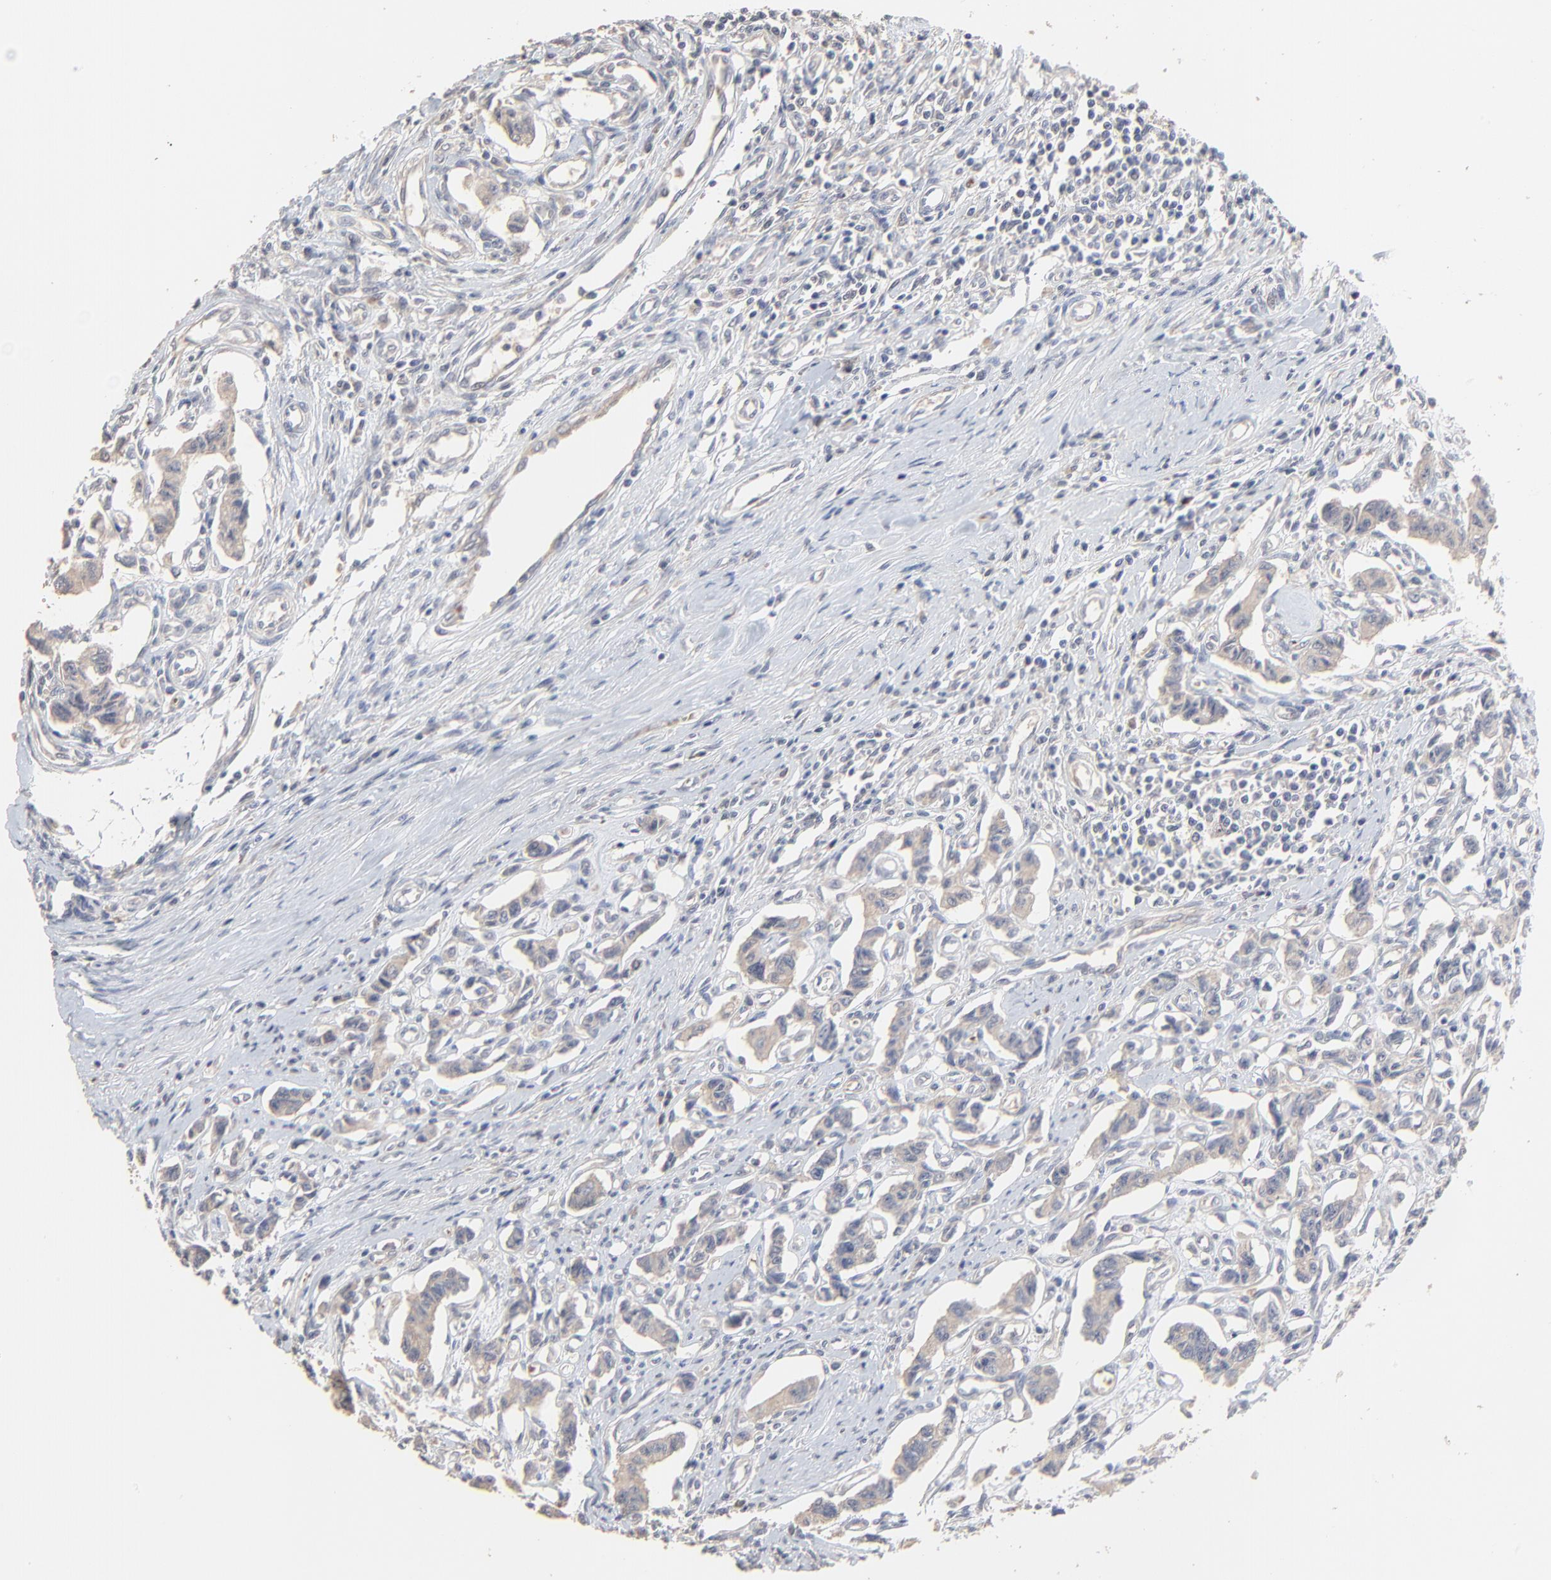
{"staining": {"intensity": "weak", "quantity": ">75%", "location": "cytoplasmic/membranous"}, "tissue": "renal cancer", "cell_type": "Tumor cells", "image_type": "cancer", "snomed": [{"axis": "morphology", "description": "Carcinoid, malignant, NOS"}, {"axis": "topography", "description": "Kidney"}], "caption": "DAB (3,3'-diaminobenzidine) immunohistochemical staining of renal malignant carcinoid displays weak cytoplasmic/membranous protein expression in approximately >75% of tumor cells.", "gene": "FANCB", "patient": {"sex": "female", "age": 41}}